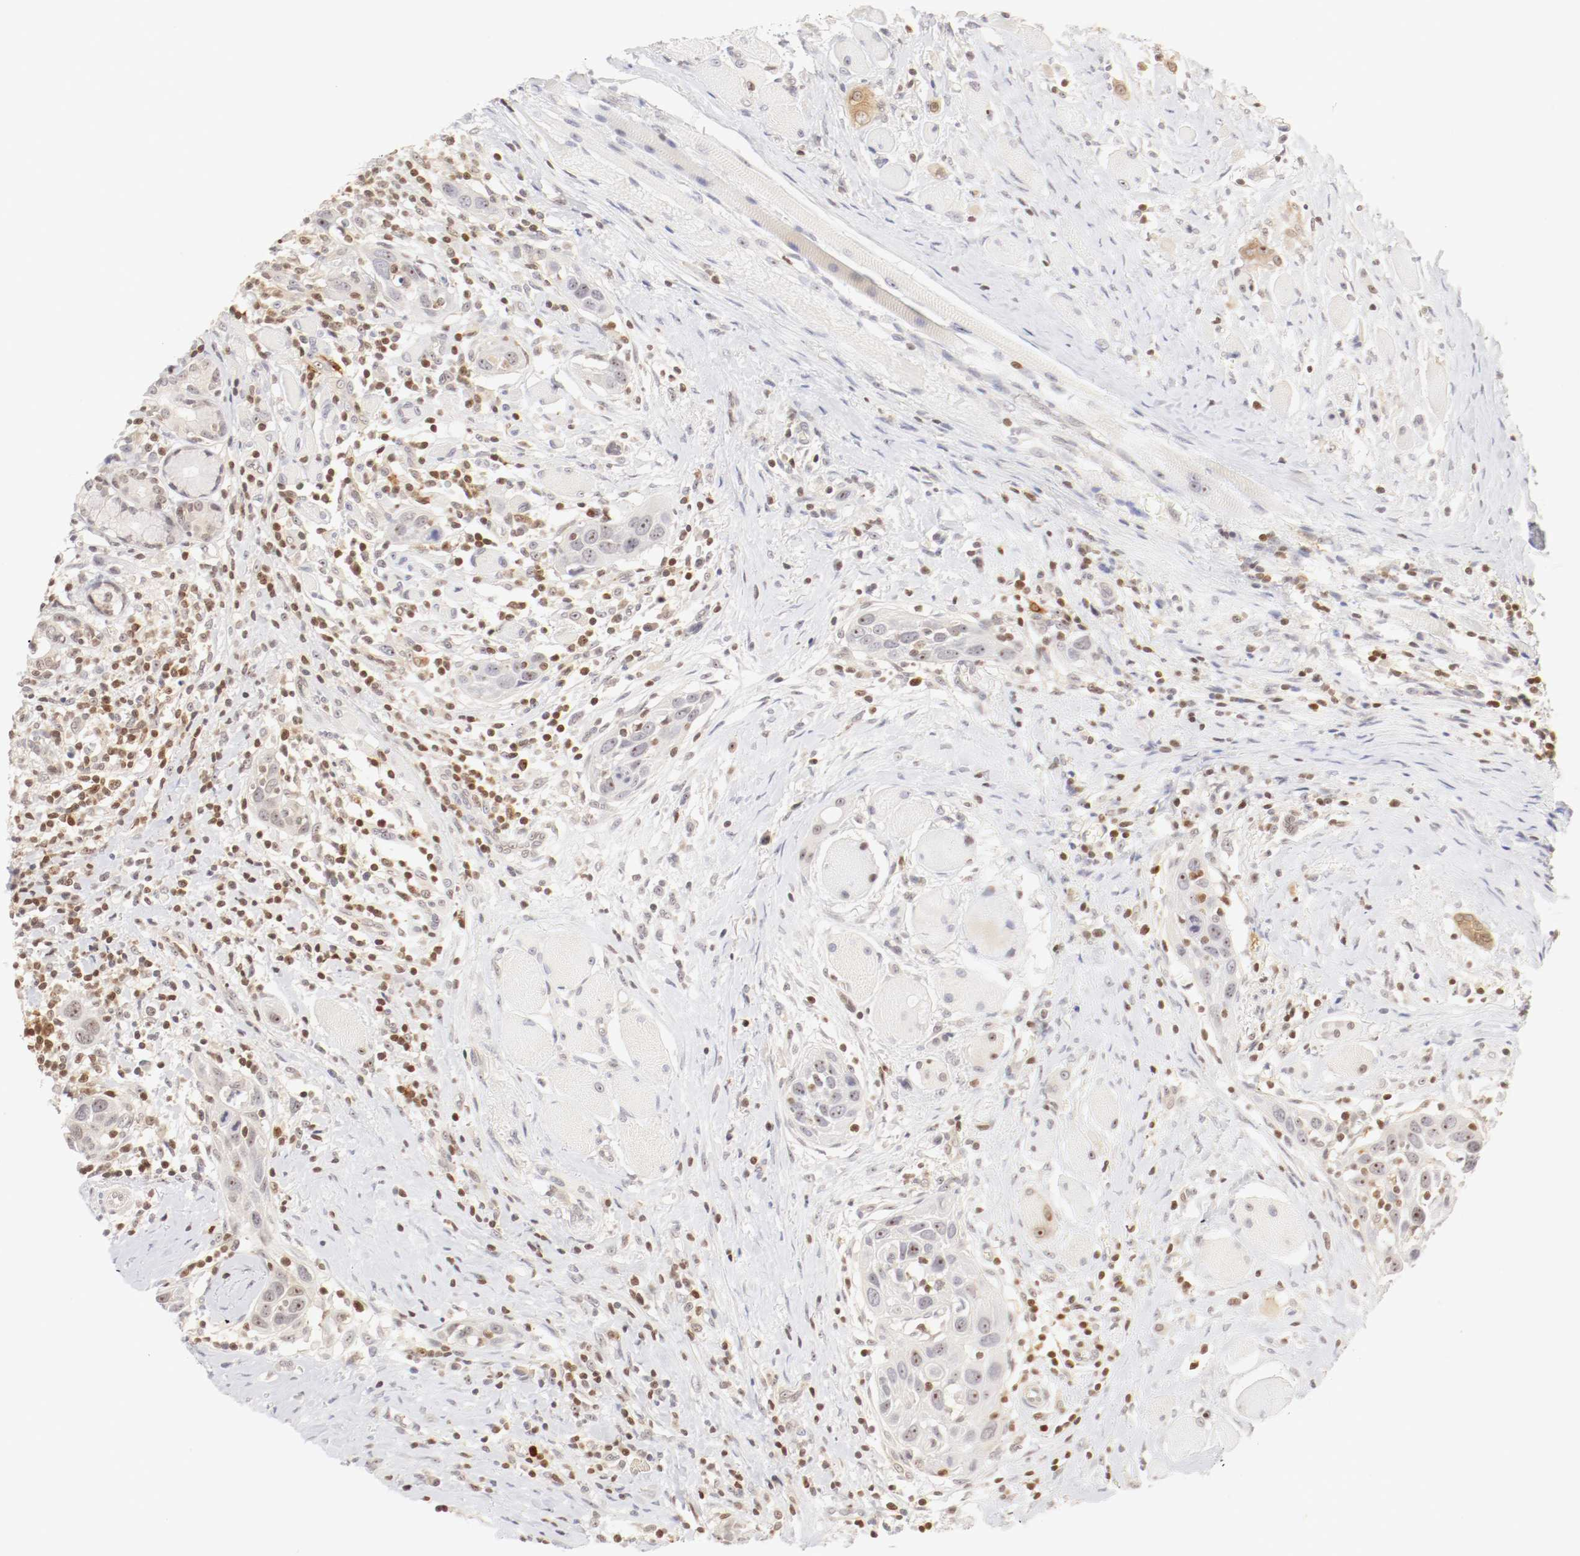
{"staining": {"intensity": "weak", "quantity": "<25%", "location": "nuclear"}, "tissue": "head and neck cancer", "cell_type": "Tumor cells", "image_type": "cancer", "snomed": [{"axis": "morphology", "description": "Squamous cell carcinoma, NOS"}, {"axis": "topography", "description": "Oral tissue"}, {"axis": "topography", "description": "Head-Neck"}], "caption": "DAB immunohistochemical staining of human squamous cell carcinoma (head and neck) displays no significant expression in tumor cells.", "gene": "KIF2A", "patient": {"sex": "female", "age": 50}}